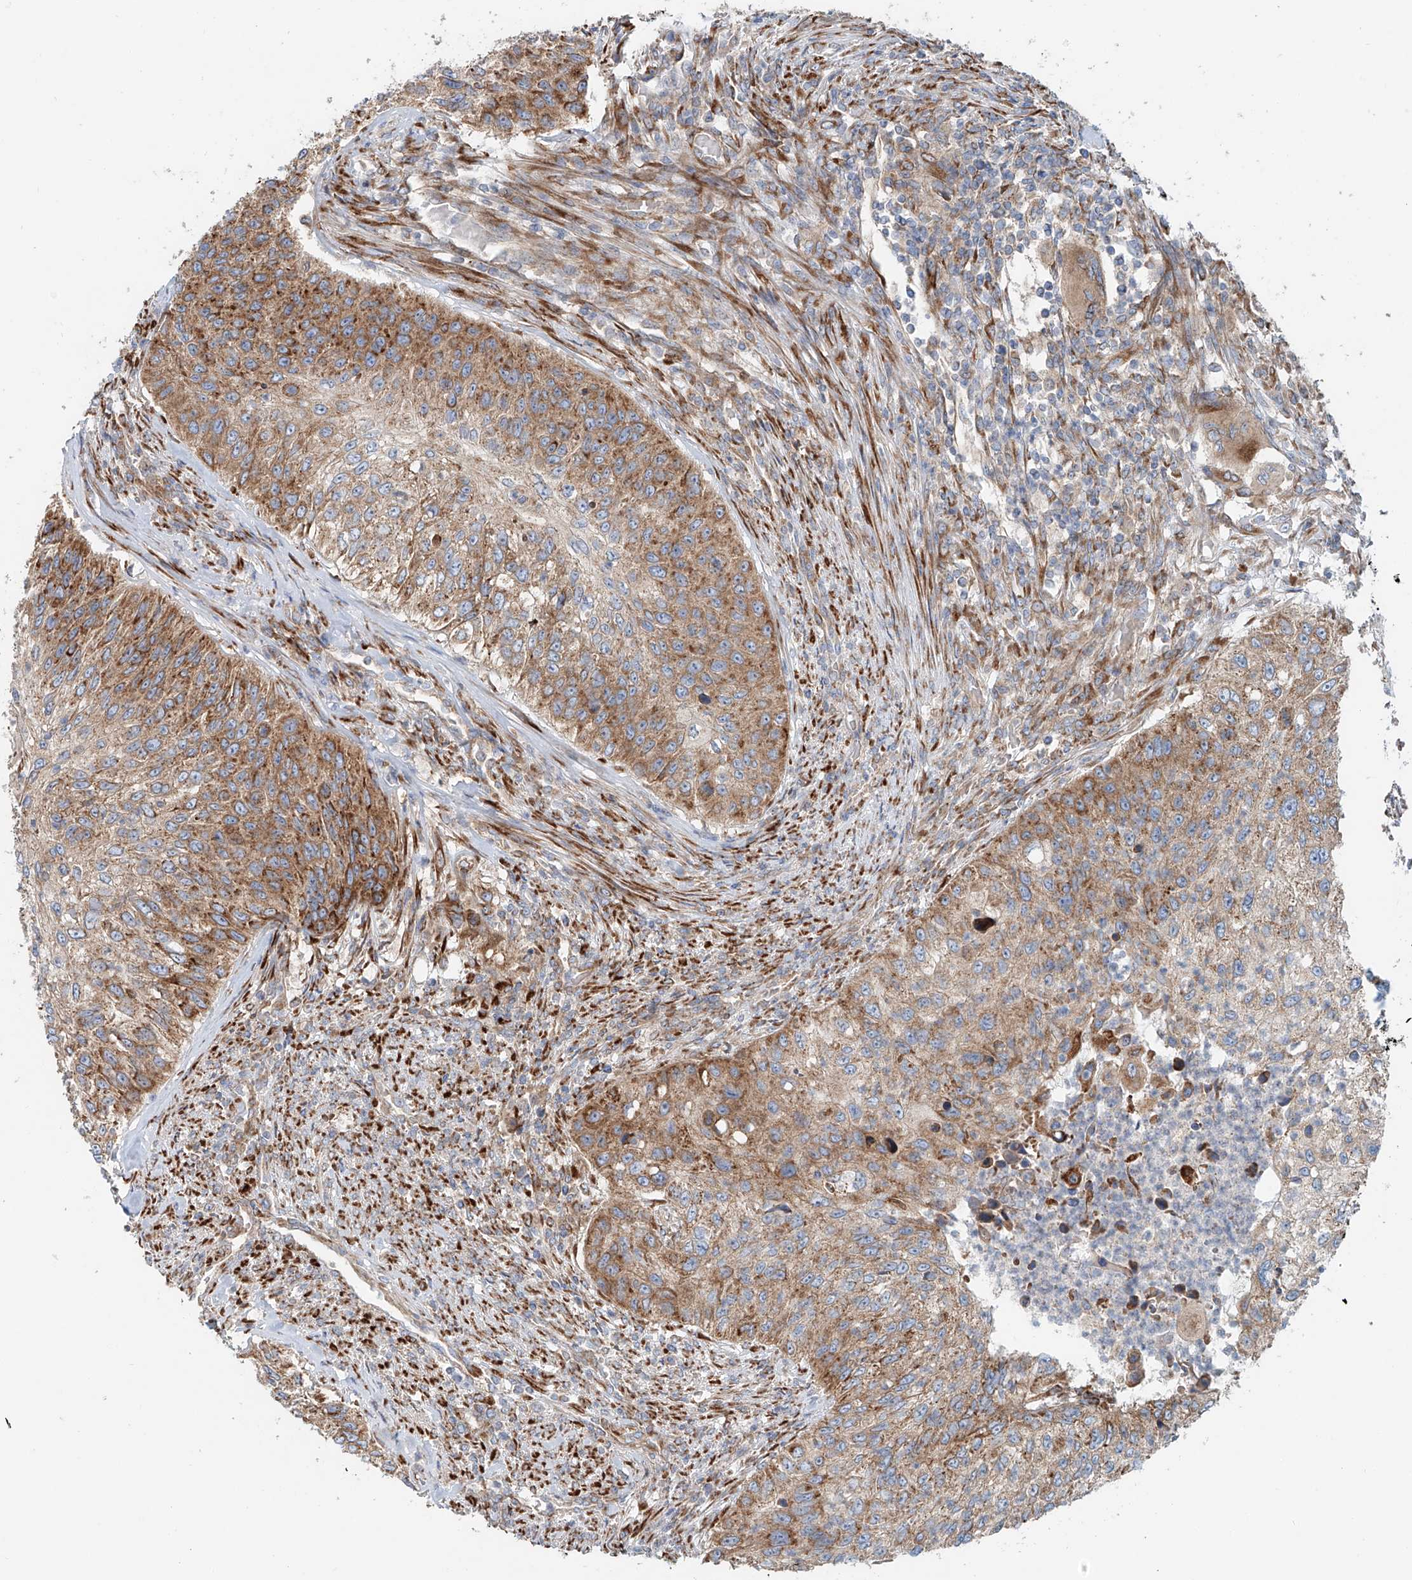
{"staining": {"intensity": "moderate", "quantity": ">75%", "location": "cytoplasmic/membranous"}, "tissue": "urothelial cancer", "cell_type": "Tumor cells", "image_type": "cancer", "snomed": [{"axis": "morphology", "description": "Urothelial carcinoma, High grade"}, {"axis": "topography", "description": "Urinary bladder"}], "caption": "Brown immunohistochemical staining in human urothelial cancer demonstrates moderate cytoplasmic/membranous positivity in about >75% of tumor cells.", "gene": "SNAP29", "patient": {"sex": "female", "age": 60}}